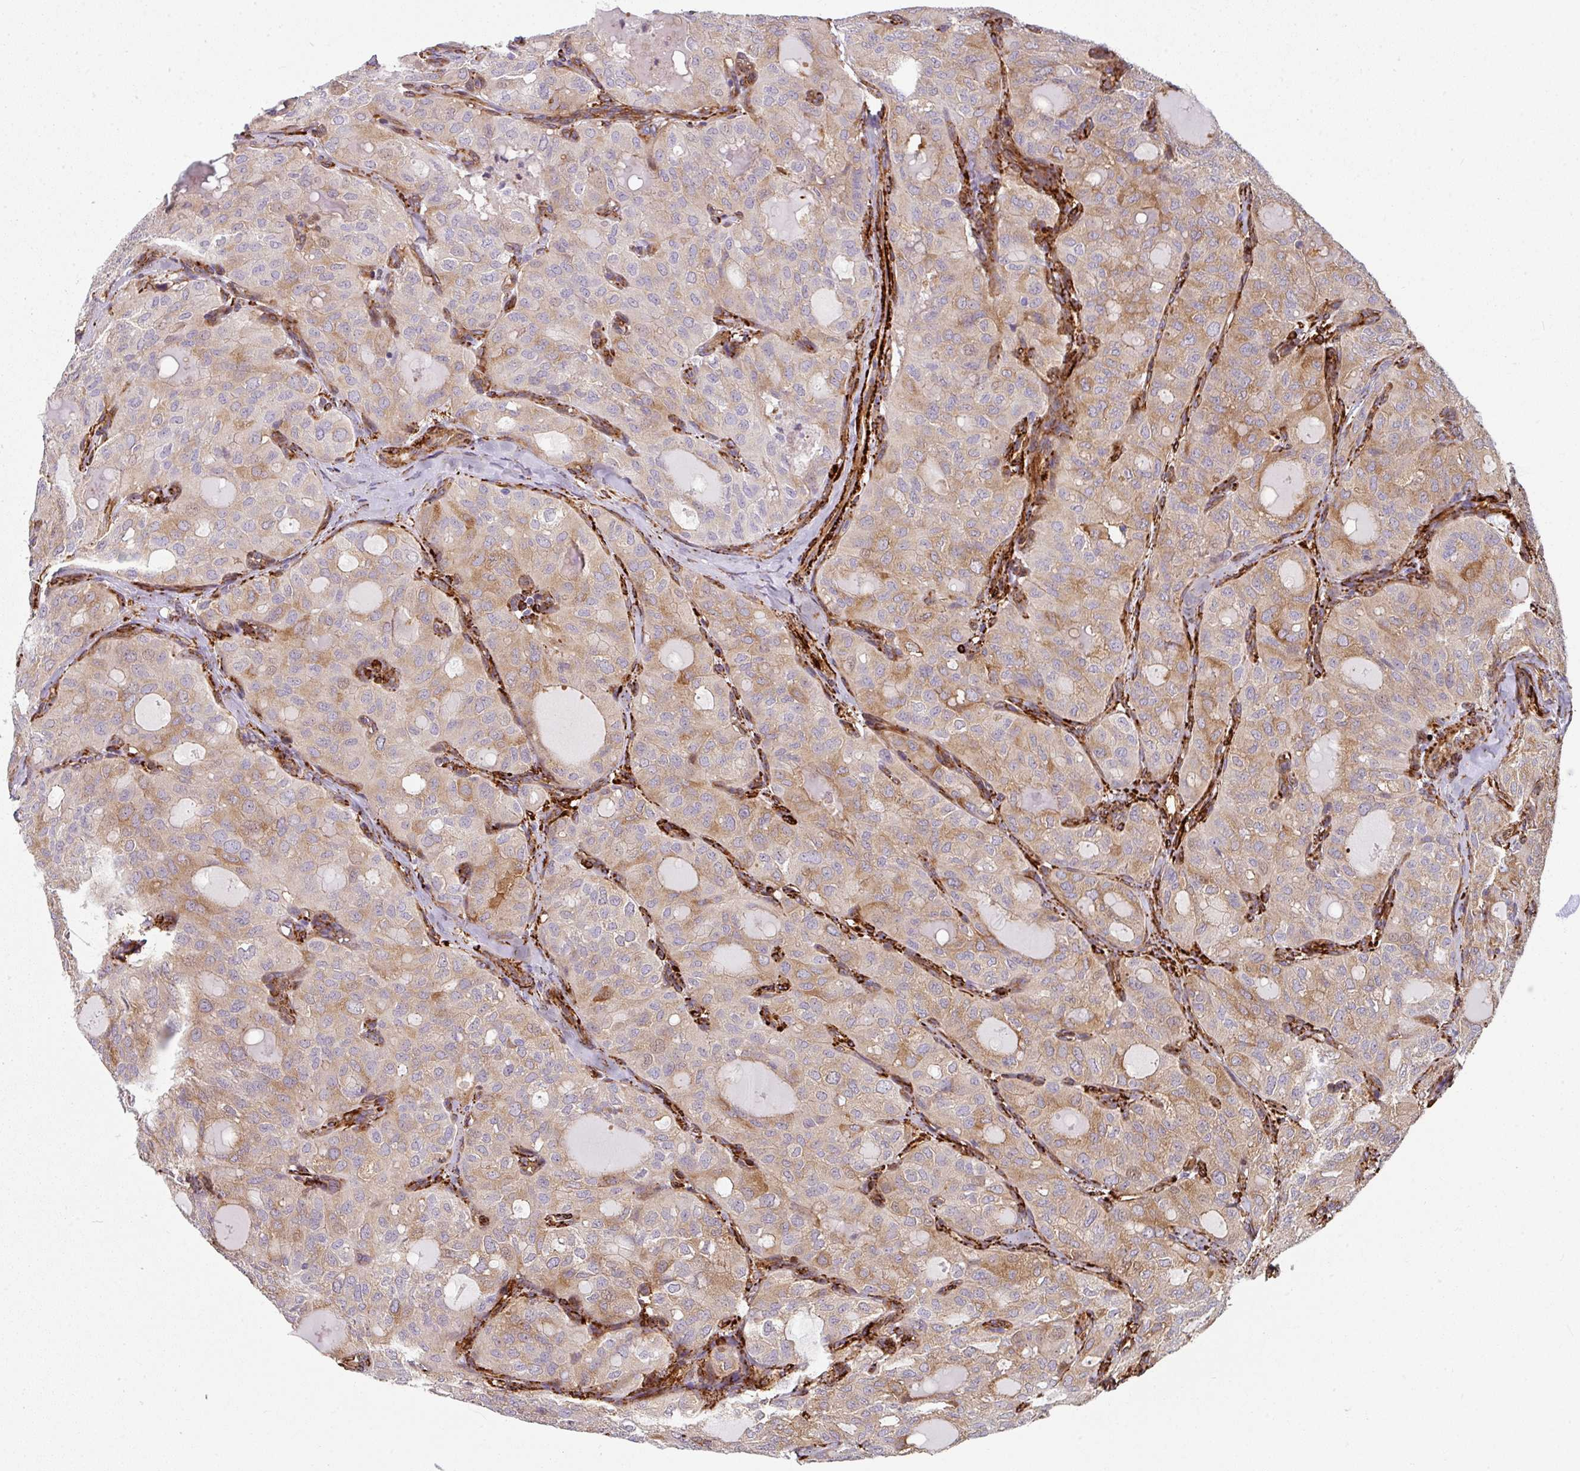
{"staining": {"intensity": "weak", "quantity": "25%-75%", "location": "cytoplasmic/membranous"}, "tissue": "thyroid cancer", "cell_type": "Tumor cells", "image_type": "cancer", "snomed": [{"axis": "morphology", "description": "Follicular adenoma carcinoma, NOS"}, {"axis": "topography", "description": "Thyroid gland"}], "caption": "Brown immunohistochemical staining in thyroid follicular adenoma carcinoma shows weak cytoplasmic/membranous staining in approximately 25%-75% of tumor cells.", "gene": "BEND5", "patient": {"sex": "male", "age": 75}}